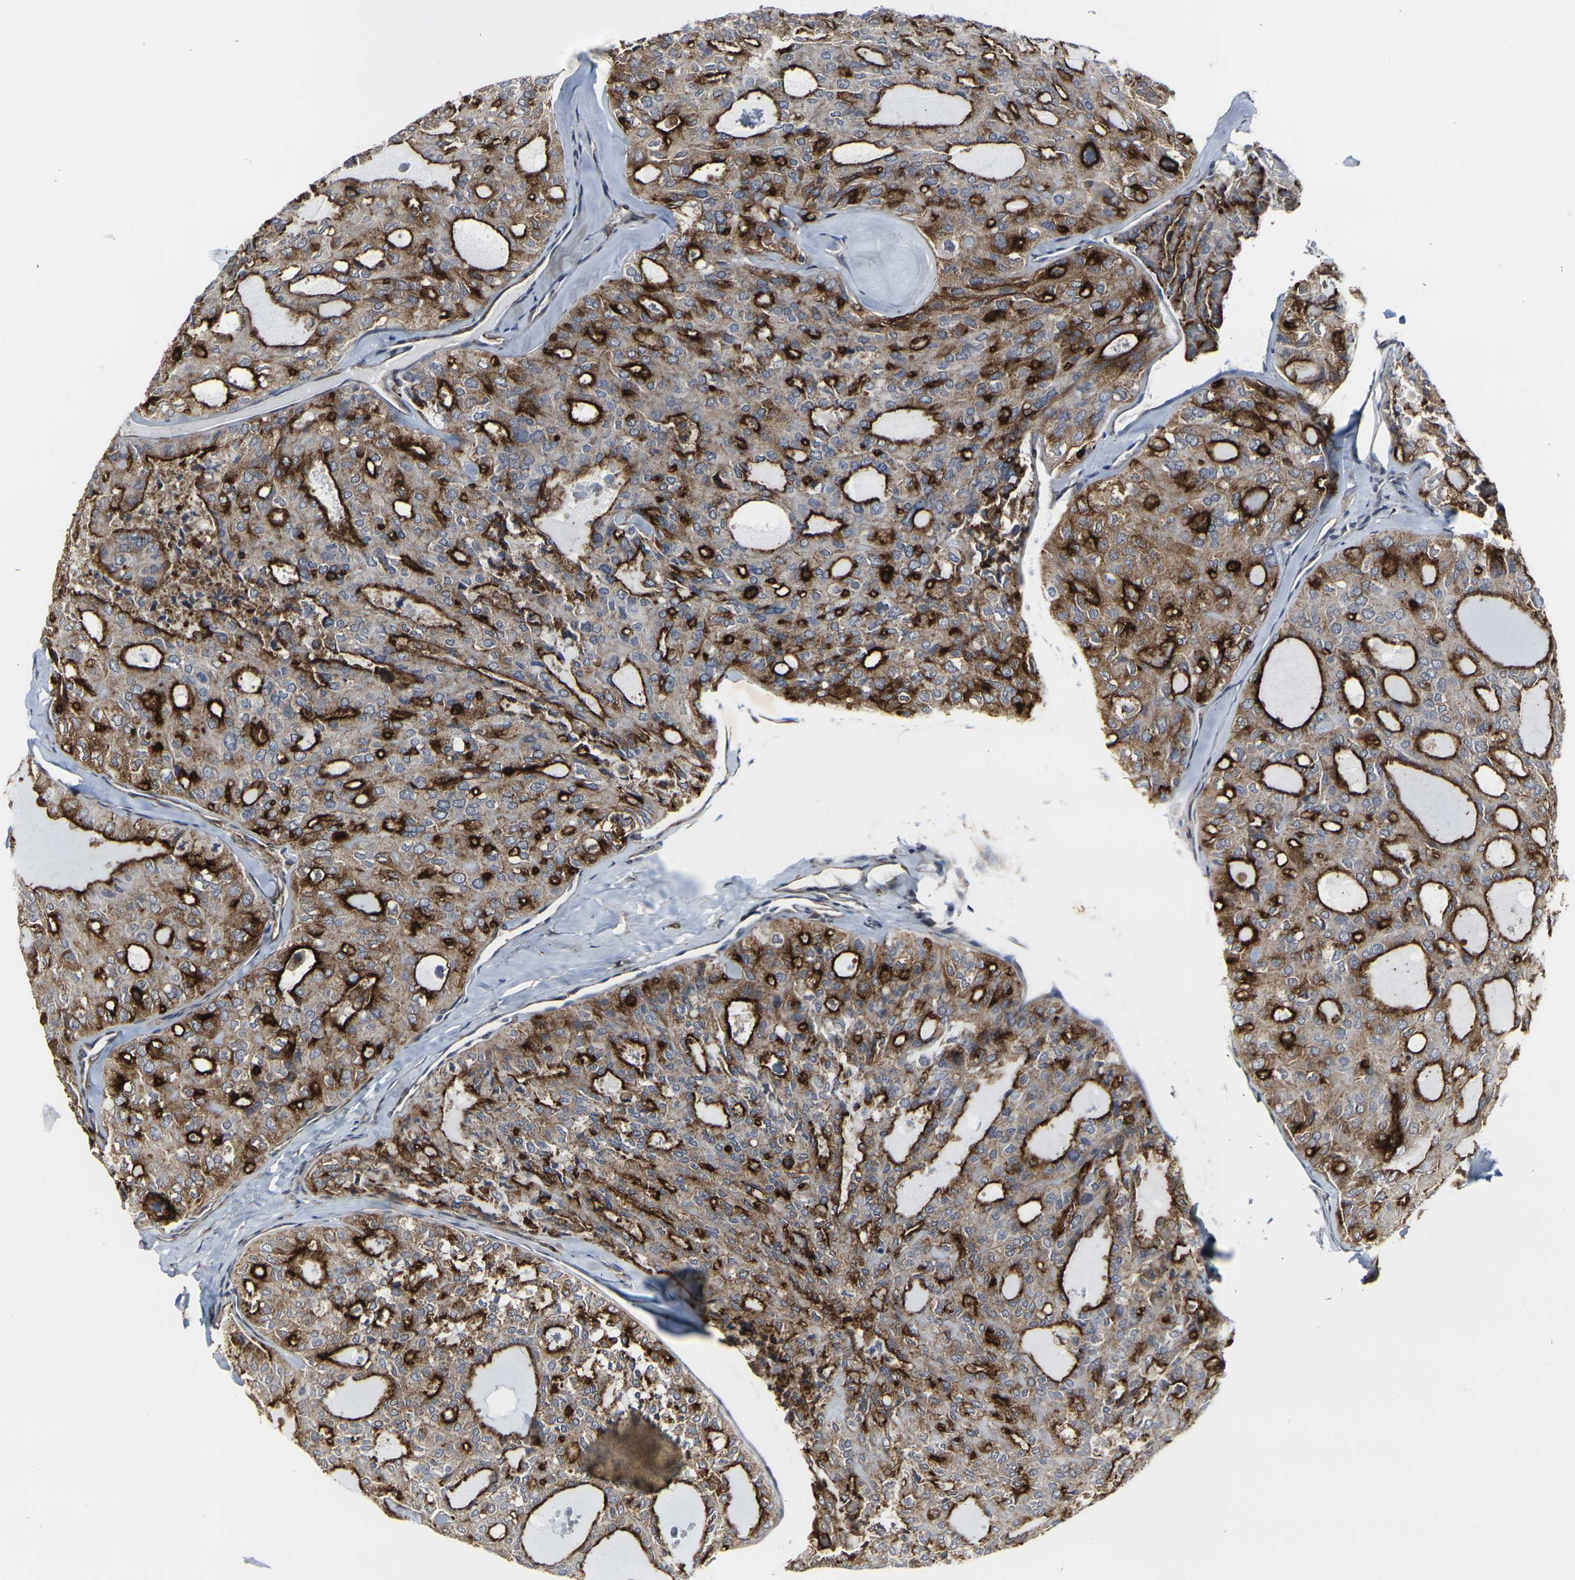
{"staining": {"intensity": "strong", "quantity": ">75%", "location": "cytoplasmic/membranous"}, "tissue": "thyroid cancer", "cell_type": "Tumor cells", "image_type": "cancer", "snomed": [{"axis": "morphology", "description": "Follicular adenoma carcinoma, NOS"}, {"axis": "topography", "description": "Thyroid gland"}], "caption": "A photomicrograph showing strong cytoplasmic/membranous staining in approximately >75% of tumor cells in thyroid follicular adenoma carcinoma, as visualized by brown immunohistochemical staining.", "gene": "MYOF", "patient": {"sex": "male", "age": 75}}